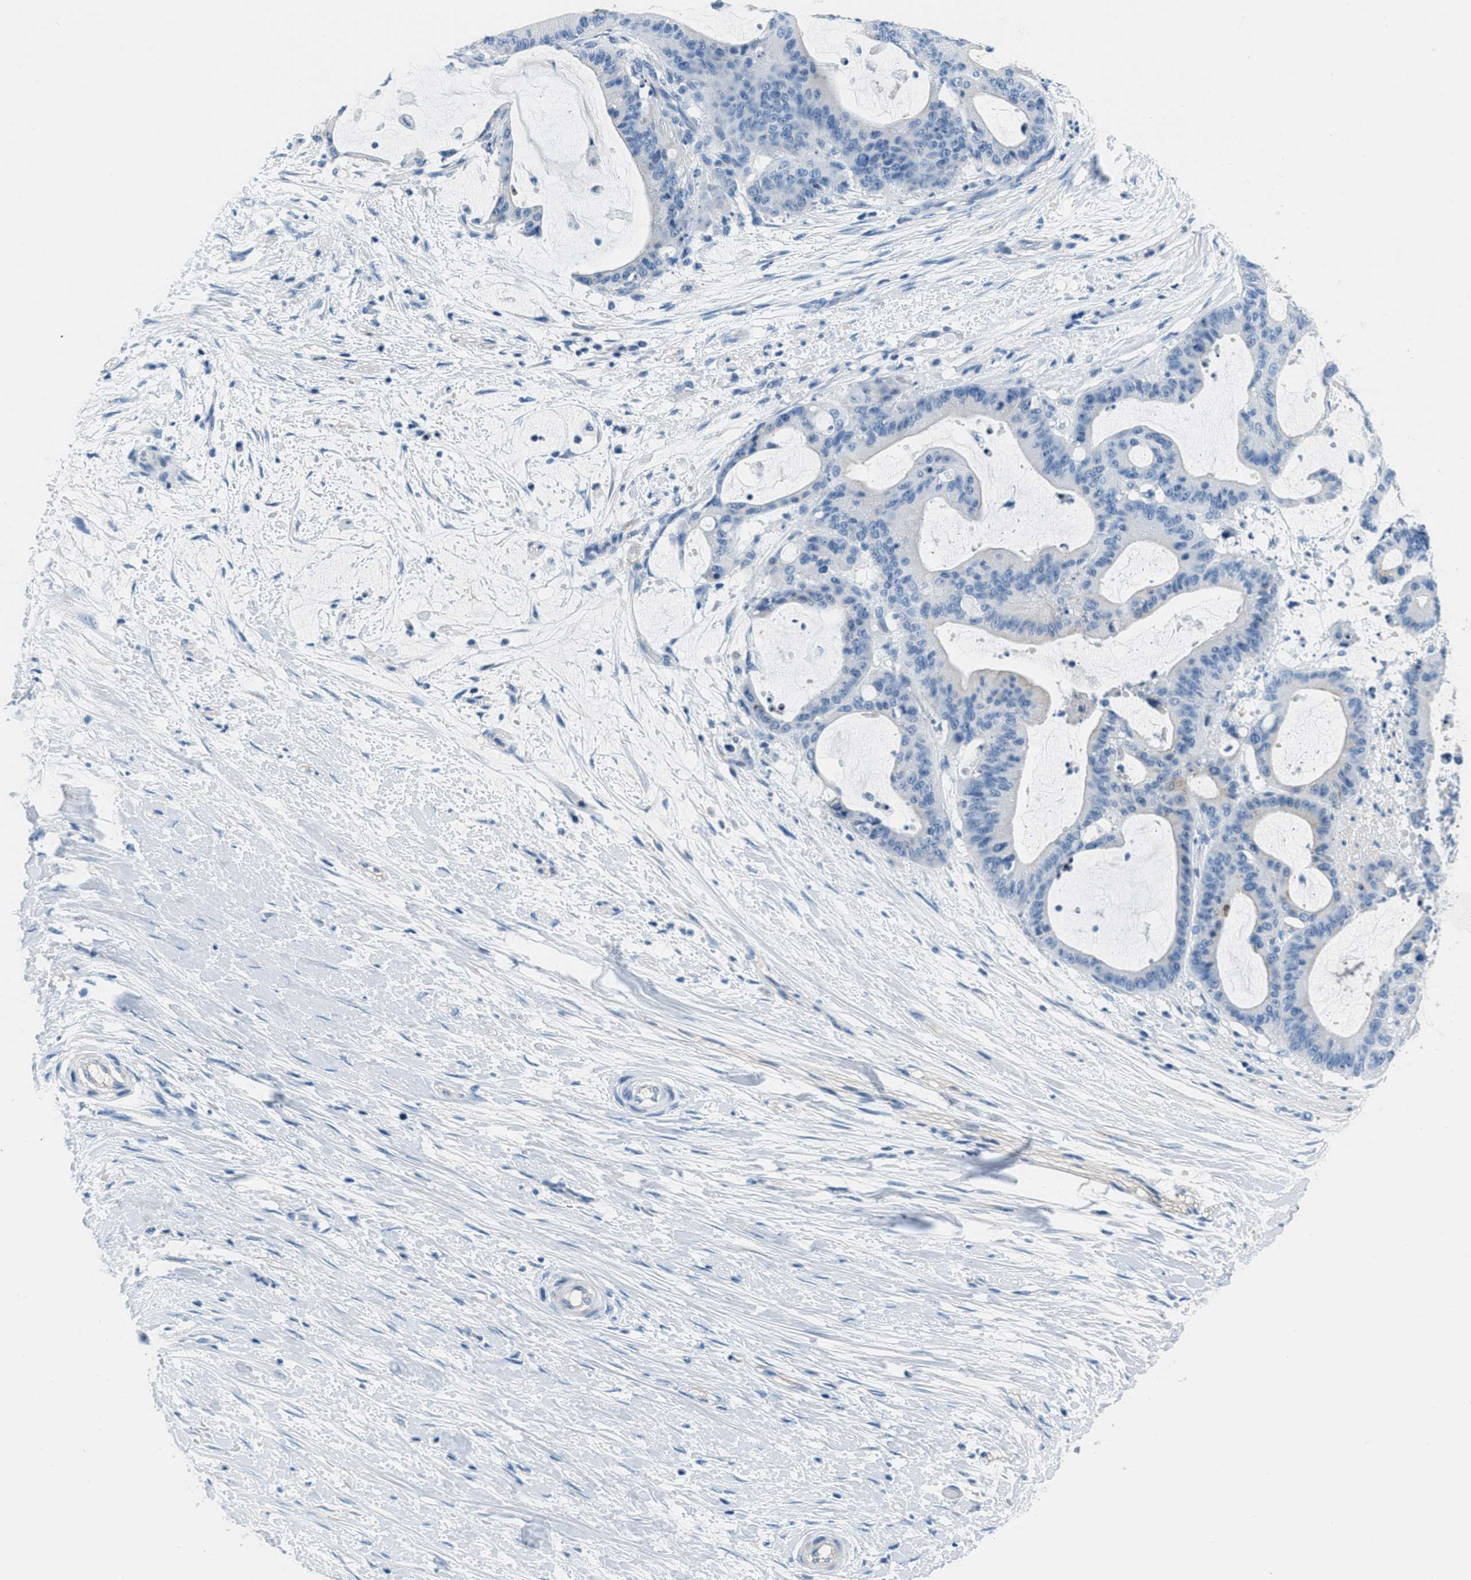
{"staining": {"intensity": "negative", "quantity": "none", "location": "none"}, "tissue": "liver cancer", "cell_type": "Tumor cells", "image_type": "cancer", "snomed": [{"axis": "morphology", "description": "Cholangiocarcinoma"}, {"axis": "topography", "description": "Liver"}], "caption": "Immunohistochemistry histopathology image of neoplastic tissue: human liver cholangiocarcinoma stained with DAB exhibits no significant protein positivity in tumor cells.", "gene": "MGARP", "patient": {"sex": "female", "age": 73}}